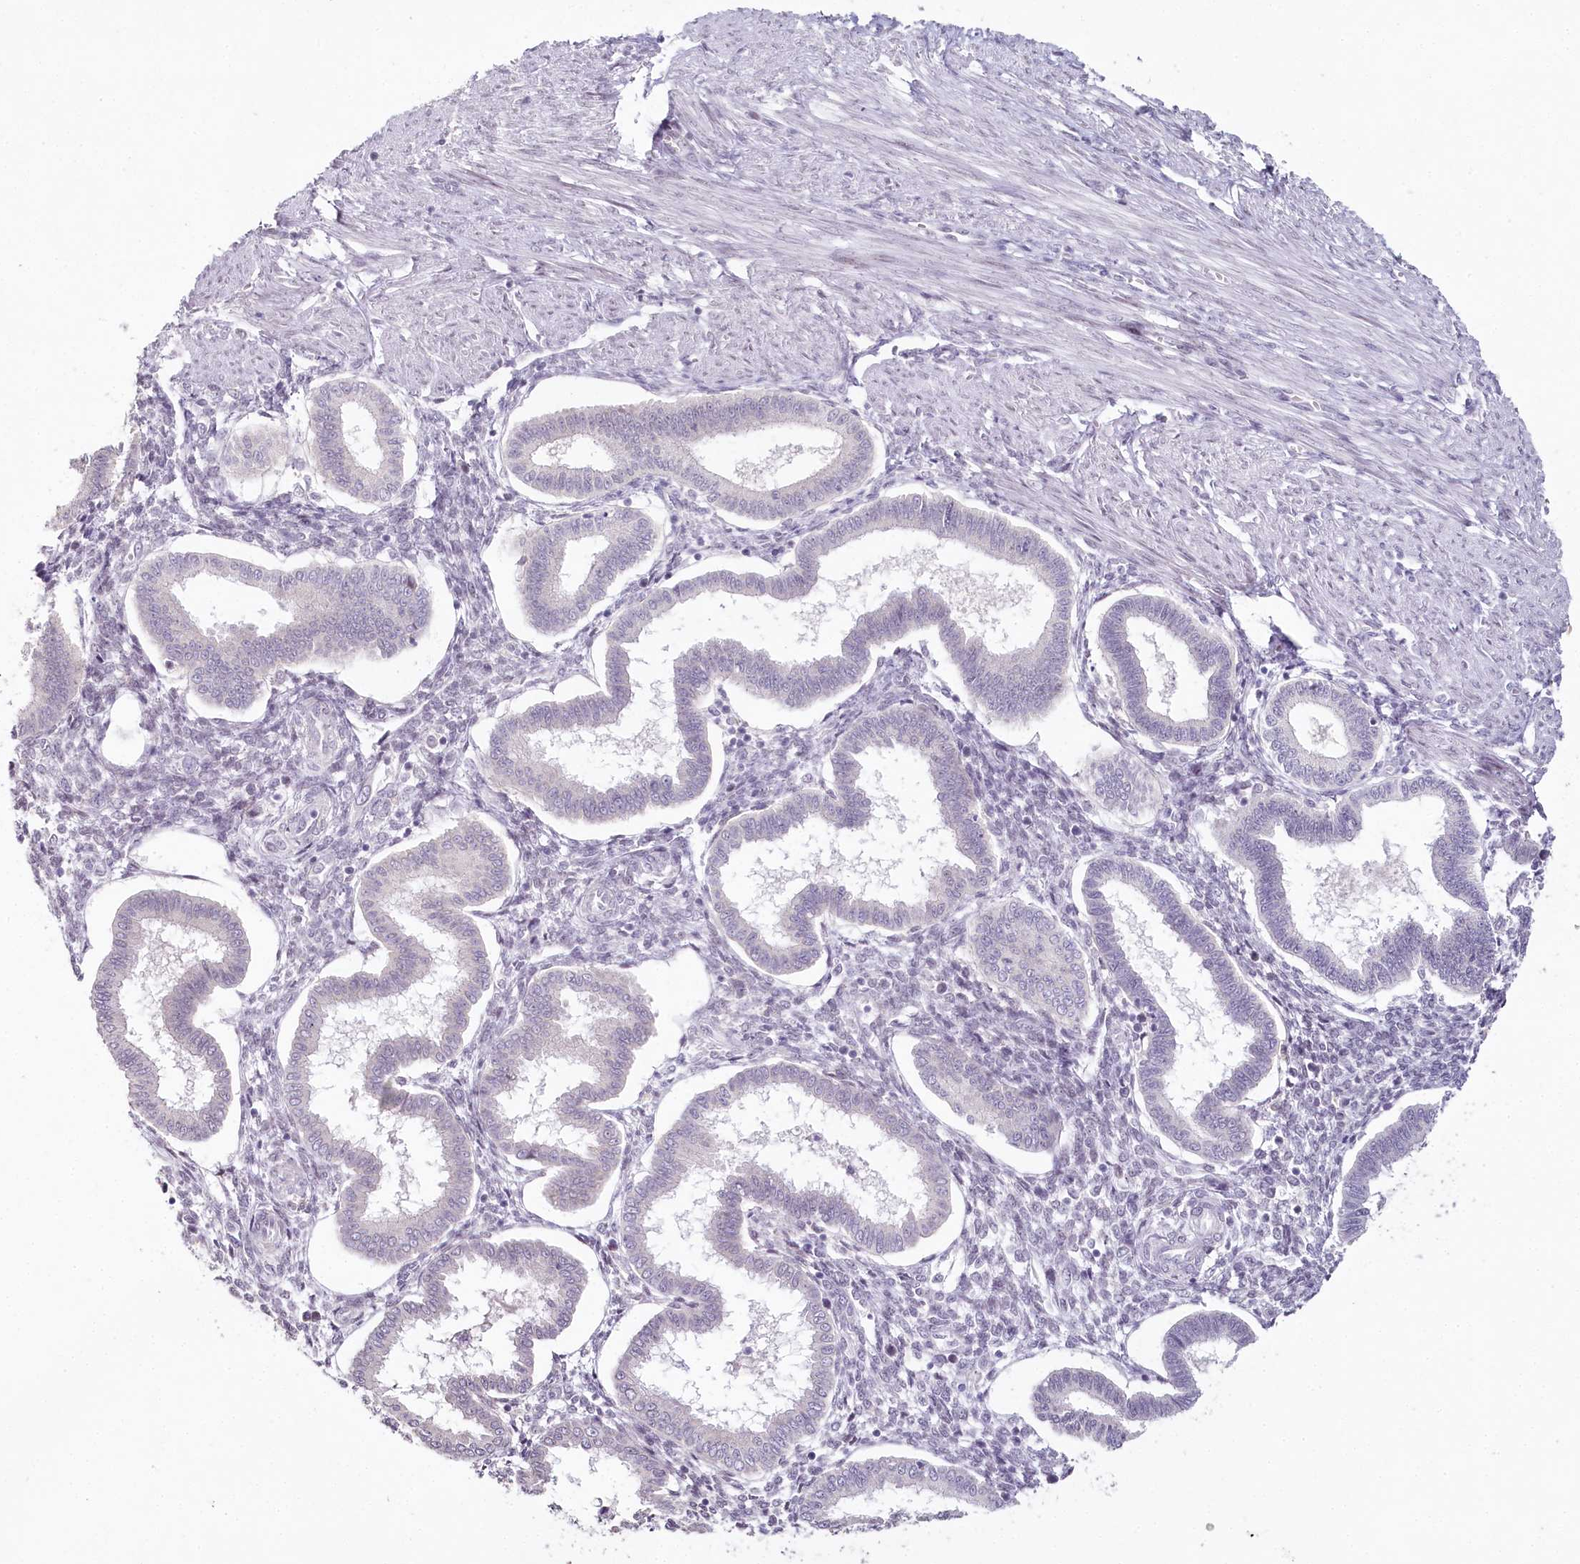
{"staining": {"intensity": "negative", "quantity": "none", "location": "none"}, "tissue": "endometrium", "cell_type": "Cells in endometrial stroma", "image_type": "normal", "snomed": [{"axis": "morphology", "description": "Normal tissue, NOS"}, {"axis": "topography", "description": "Endometrium"}], "caption": "An image of endometrium stained for a protein shows no brown staining in cells in endometrial stroma. (Stains: DAB (3,3'-diaminobenzidine) IHC with hematoxylin counter stain, Microscopy: brightfield microscopy at high magnification).", "gene": "HPD", "patient": {"sex": "female", "age": 25}}